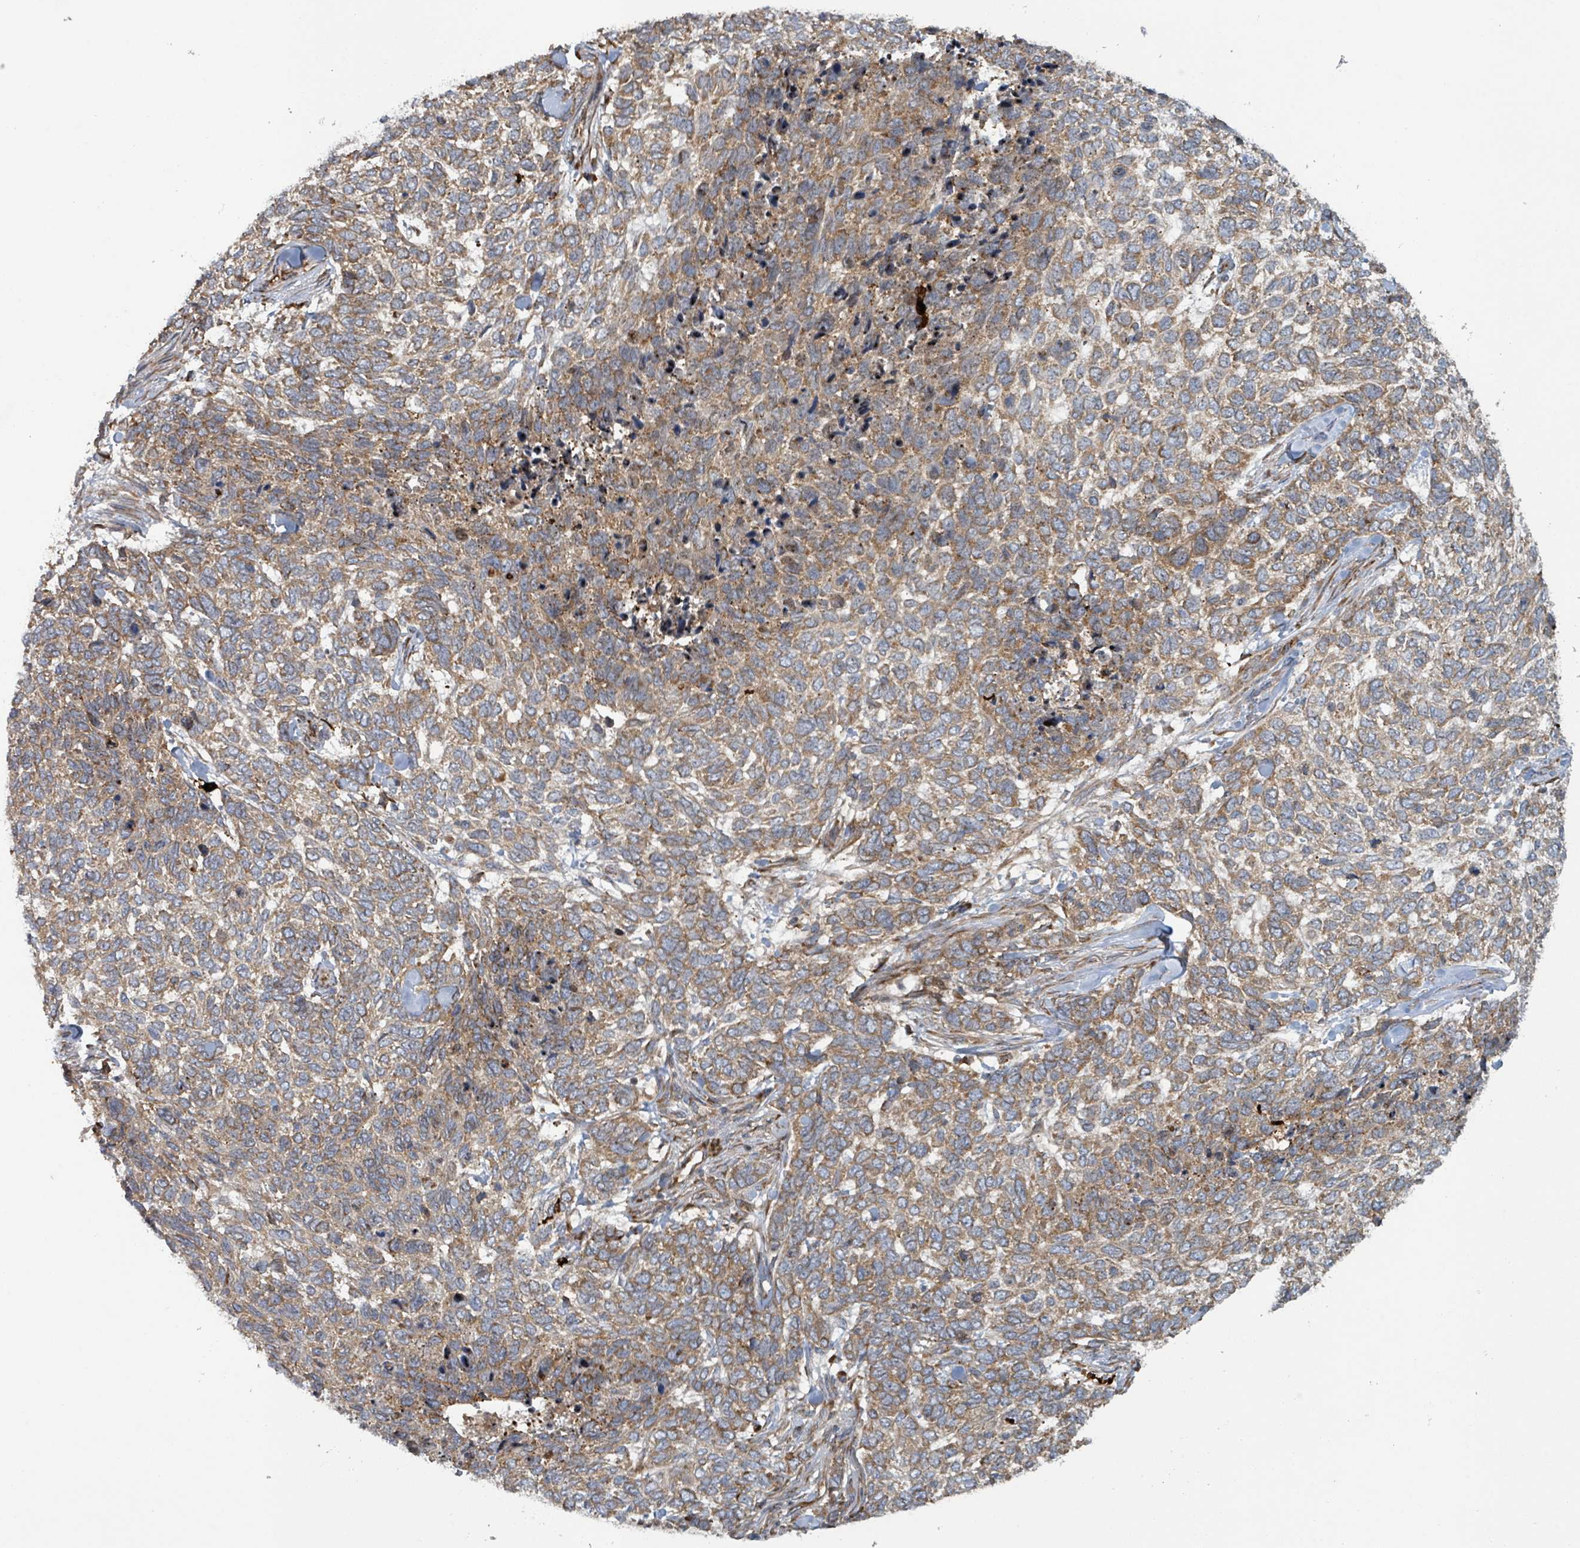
{"staining": {"intensity": "moderate", "quantity": ">75%", "location": "cytoplasmic/membranous"}, "tissue": "skin cancer", "cell_type": "Tumor cells", "image_type": "cancer", "snomed": [{"axis": "morphology", "description": "Basal cell carcinoma"}, {"axis": "topography", "description": "Skin"}], "caption": "DAB (3,3'-diaminobenzidine) immunohistochemical staining of skin cancer (basal cell carcinoma) demonstrates moderate cytoplasmic/membranous protein positivity in approximately >75% of tumor cells.", "gene": "OR51E1", "patient": {"sex": "female", "age": 65}}